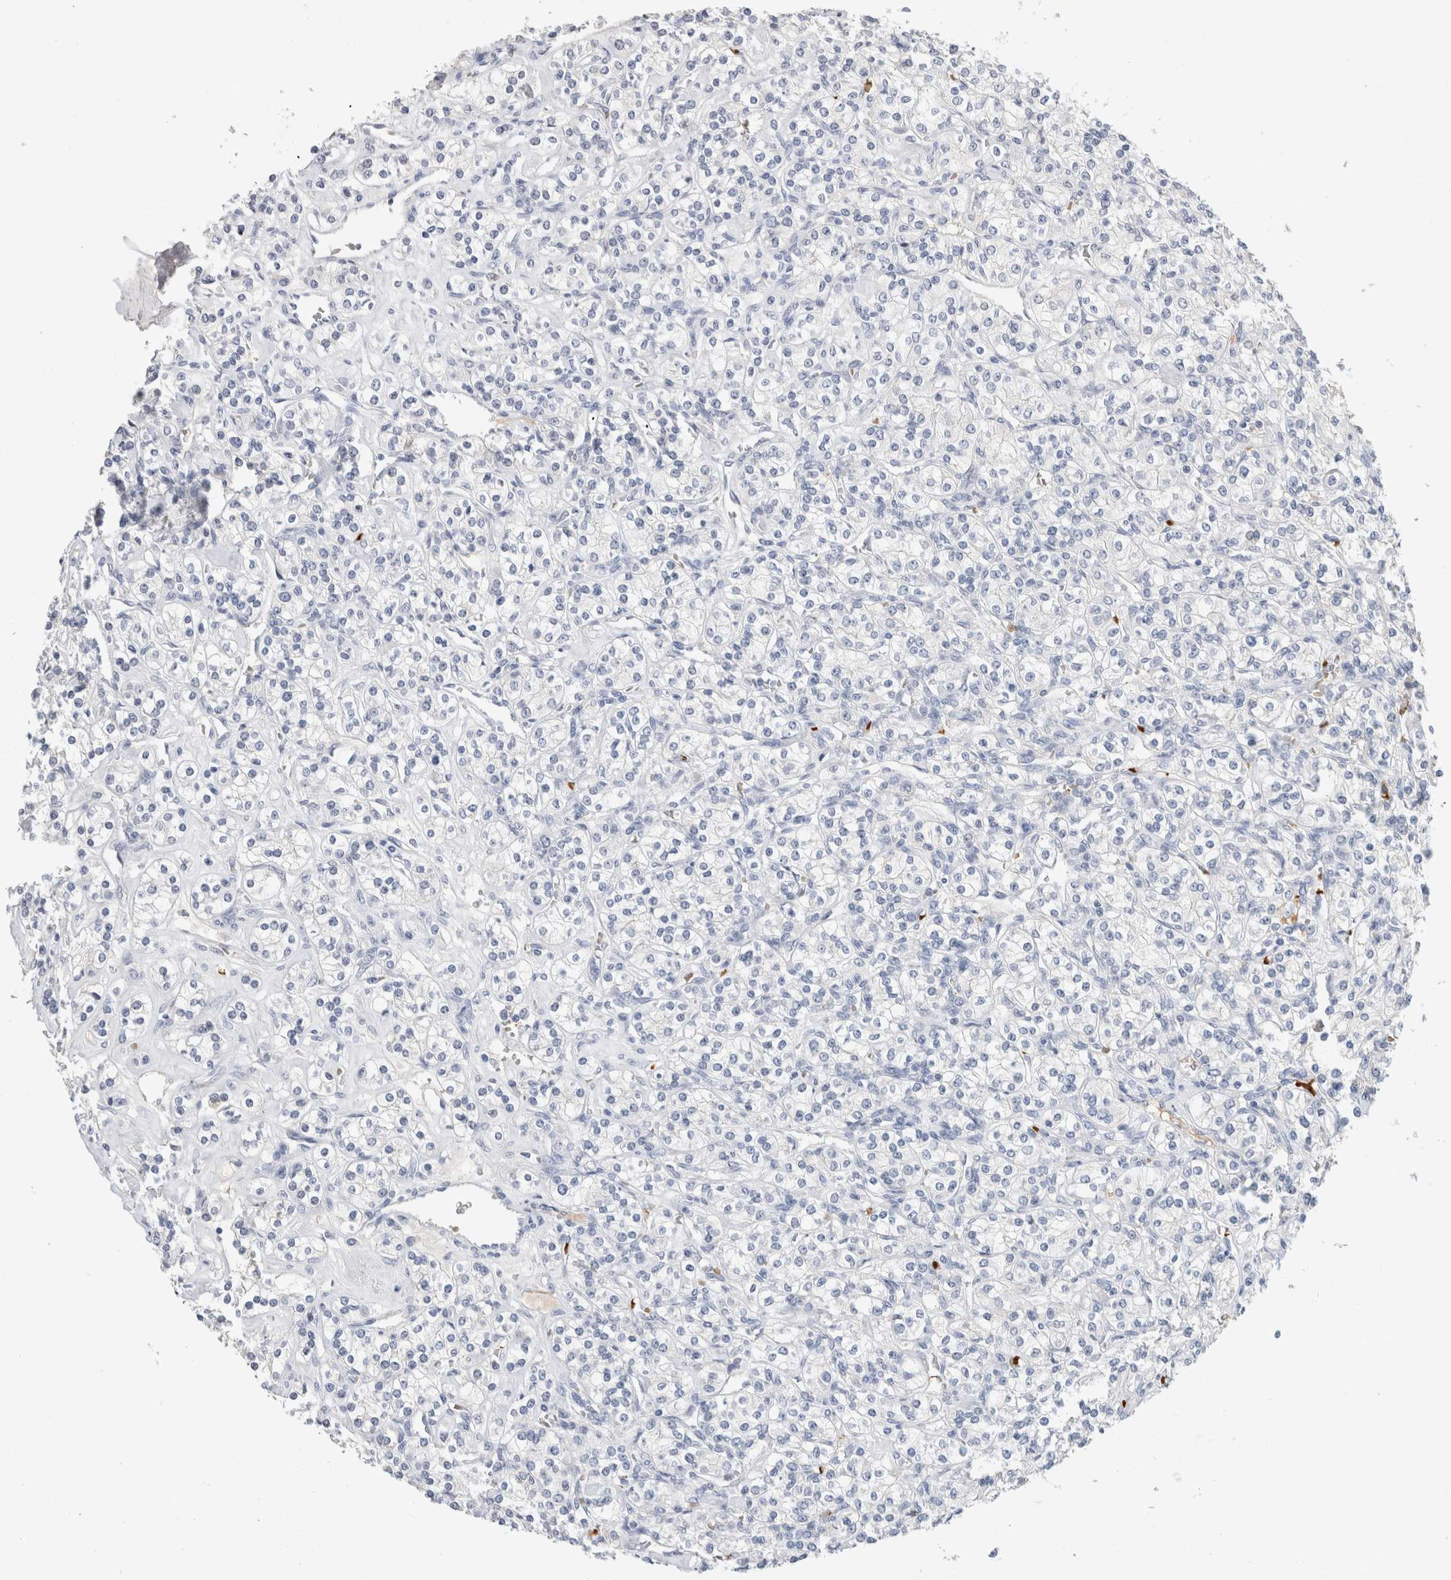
{"staining": {"intensity": "negative", "quantity": "none", "location": "none"}, "tissue": "renal cancer", "cell_type": "Tumor cells", "image_type": "cancer", "snomed": [{"axis": "morphology", "description": "Adenocarcinoma, NOS"}, {"axis": "topography", "description": "Kidney"}], "caption": "Immunohistochemical staining of adenocarcinoma (renal) demonstrates no significant staining in tumor cells.", "gene": "CA1", "patient": {"sex": "male", "age": 77}}